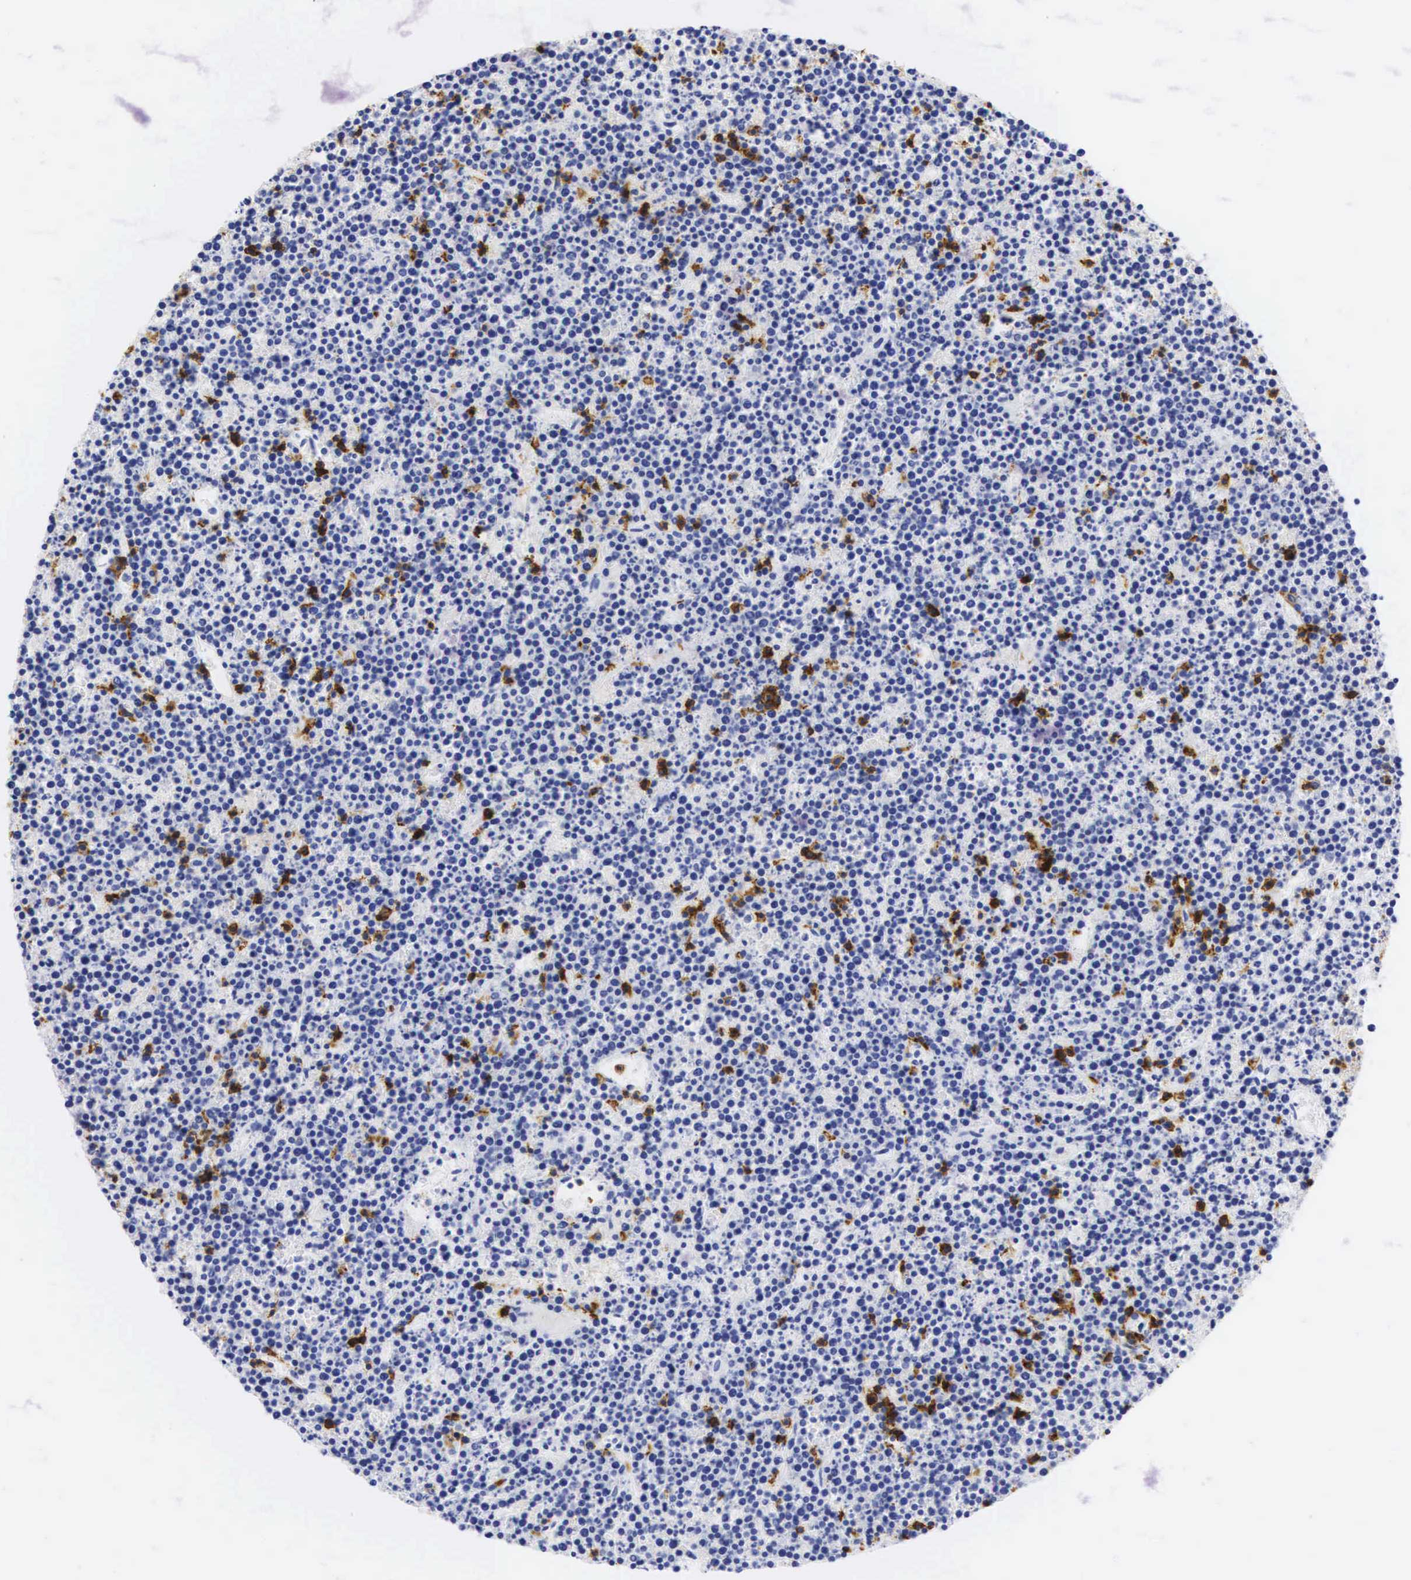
{"staining": {"intensity": "strong", "quantity": "<25%", "location": "cytoplasmic/membranous,nuclear"}, "tissue": "lymphoma", "cell_type": "Tumor cells", "image_type": "cancer", "snomed": [{"axis": "morphology", "description": "Malignant lymphoma, non-Hodgkin's type, High grade"}, {"axis": "topography", "description": "Ovary"}], "caption": "Immunohistochemistry (IHC) (DAB) staining of lymphoma displays strong cytoplasmic/membranous and nuclear protein expression in approximately <25% of tumor cells.", "gene": "CD8A", "patient": {"sex": "female", "age": 56}}